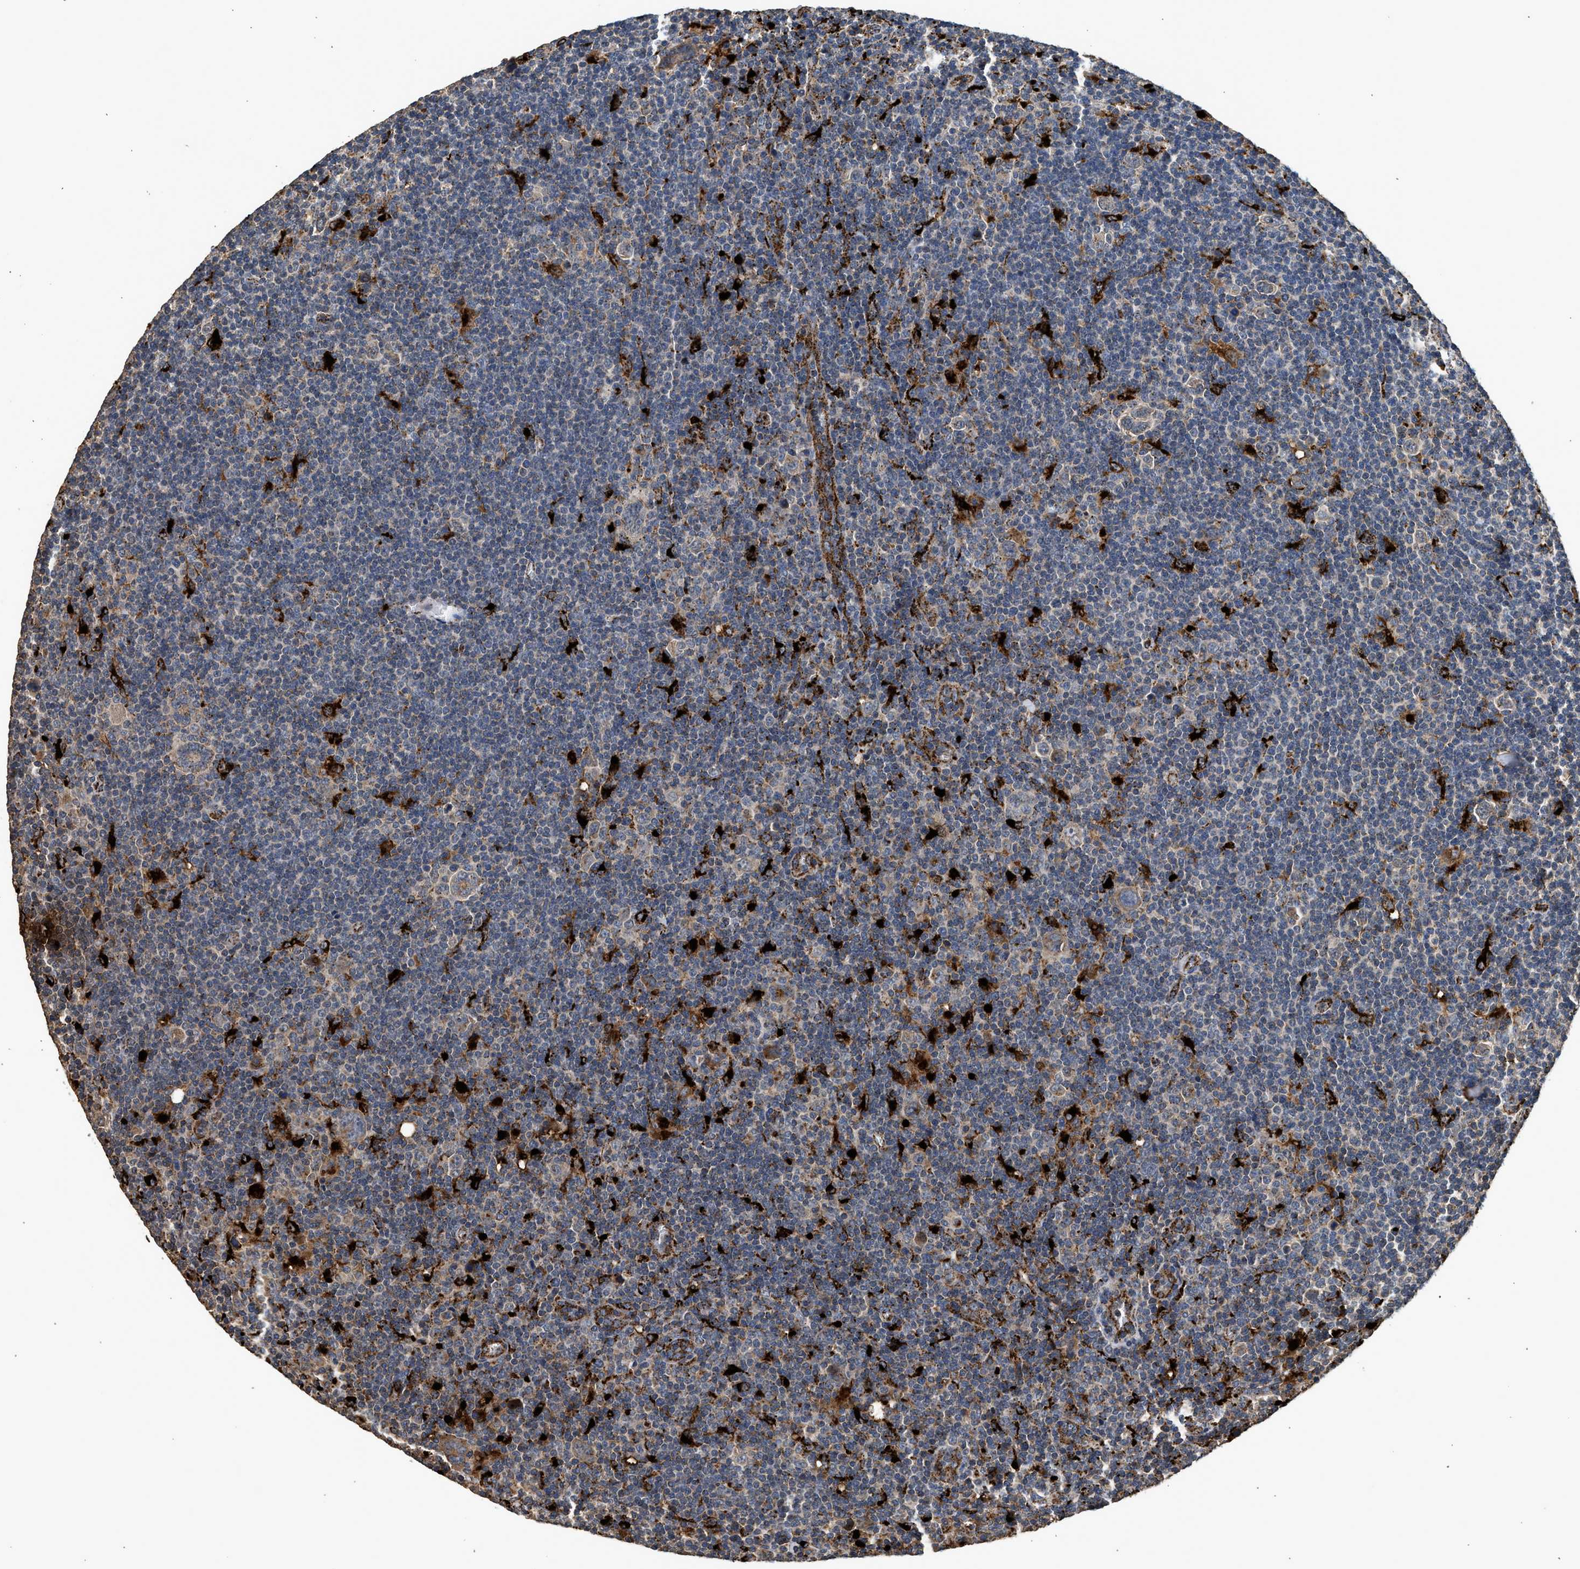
{"staining": {"intensity": "weak", "quantity": "25%-75%", "location": "cytoplasmic/membranous"}, "tissue": "lymphoma", "cell_type": "Tumor cells", "image_type": "cancer", "snomed": [{"axis": "morphology", "description": "Hodgkin's disease, NOS"}, {"axis": "topography", "description": "Lymph node"}], "caption": "The histopathology image shows a brown stain indicating the presence of a protein in the cytoplasmic/membranous of tumor cells in Hodgkin's disease. (Brightfield microscopy of DAB IHC at high magnification).", "gene": "CTSV", "patient": {"sex": "female", "age": 57}}